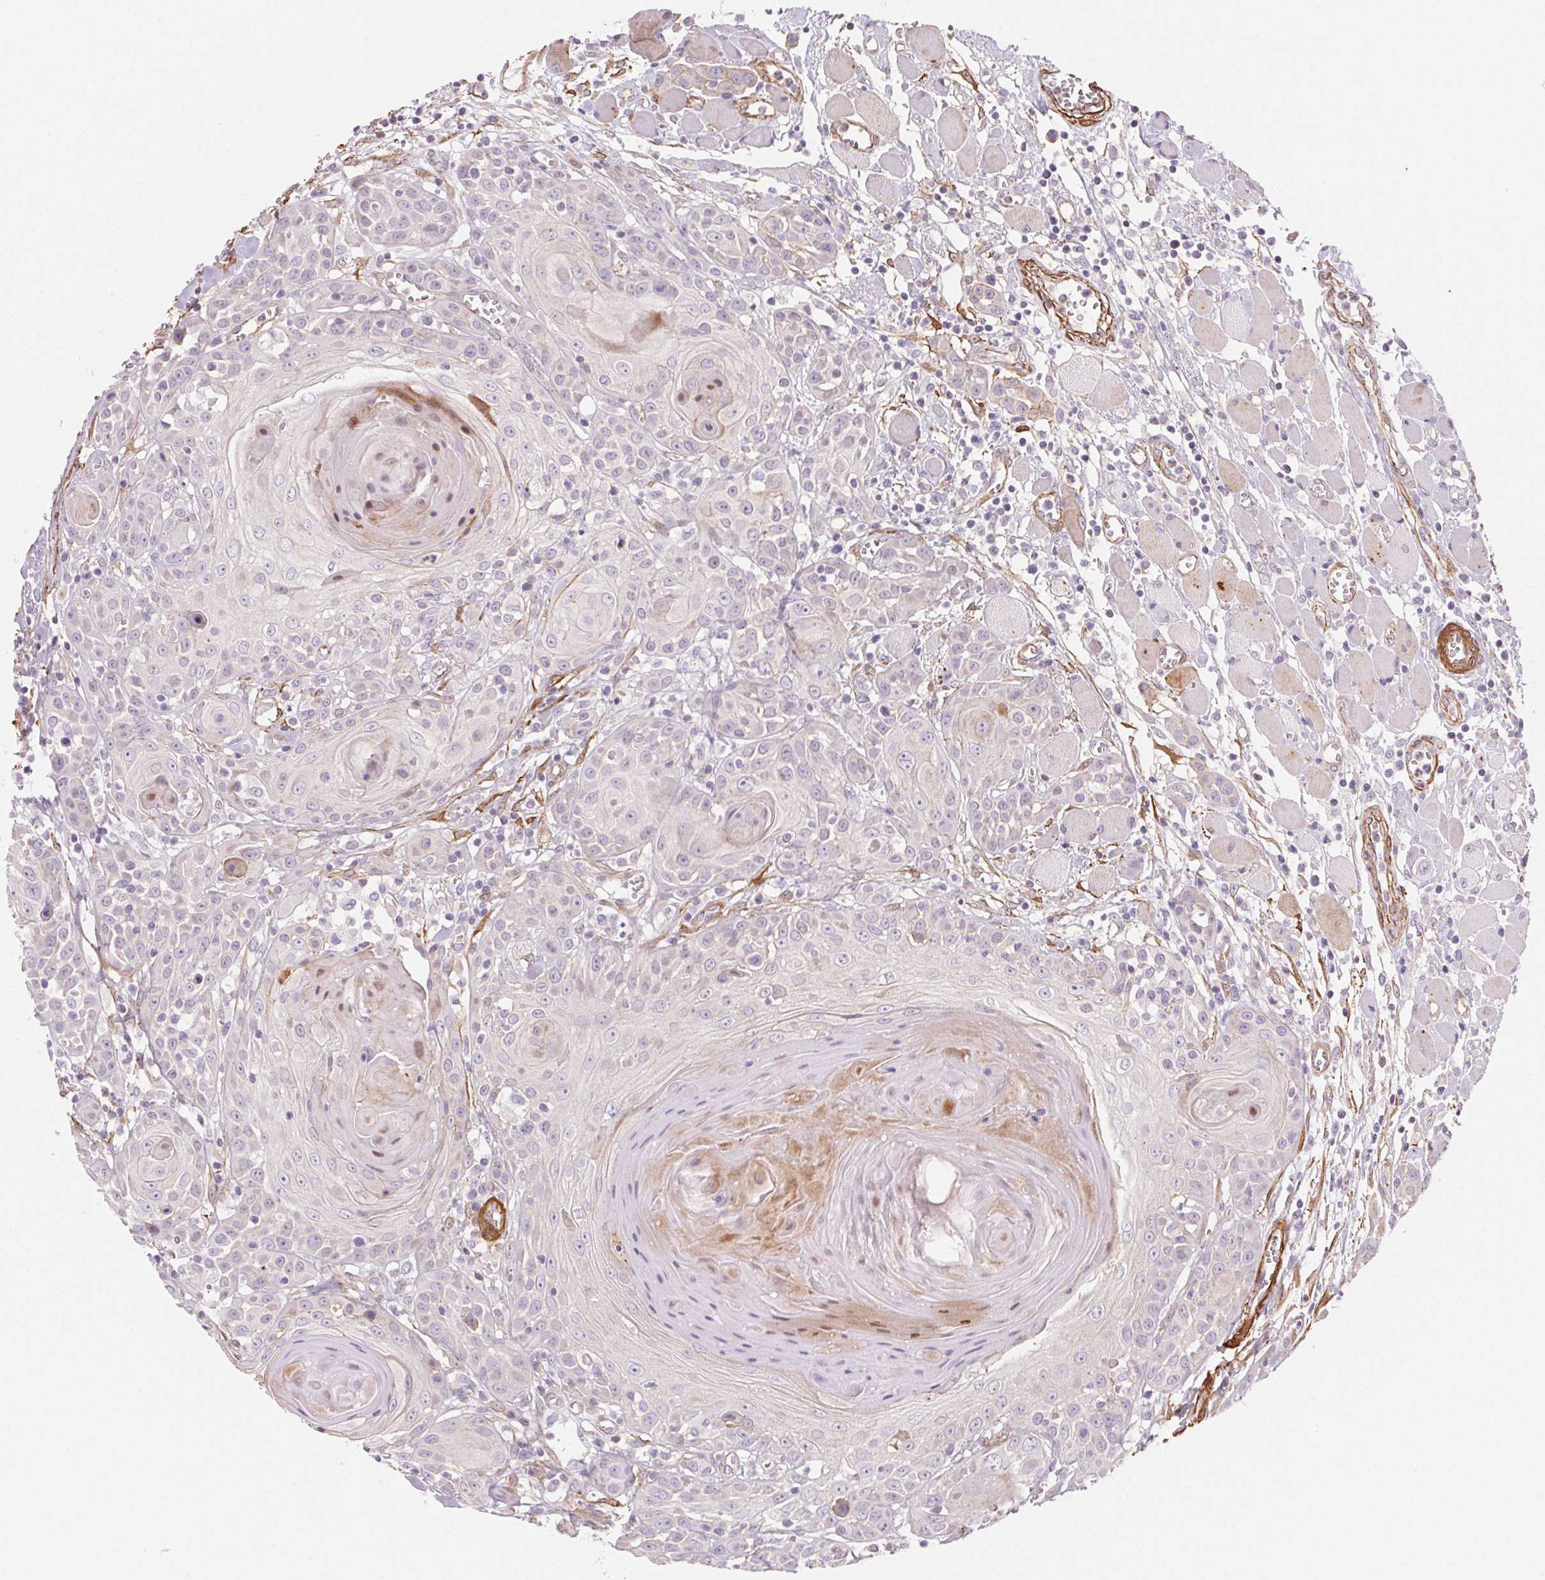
{"staining": {"intensity": "negative", "quantity": "none", "location": "none"}, "tissue": "head and neck cancer", "cell_type": "Tumor cells", "image_type": "cancer", "snomed": [{"axis": "morphology", "description": "Squamous cell carcinoma, NOS"}, {"axis": "topography", "description": "Head-Neck"}], "caption": "This is an immunohistochemistry (IHC) micrograph of head and neck cancer (squamous cell carcinoma). There is no positivity in tumor cells.", "gene": "GPX8", "patient": {"sex": "female", "age": 80}}